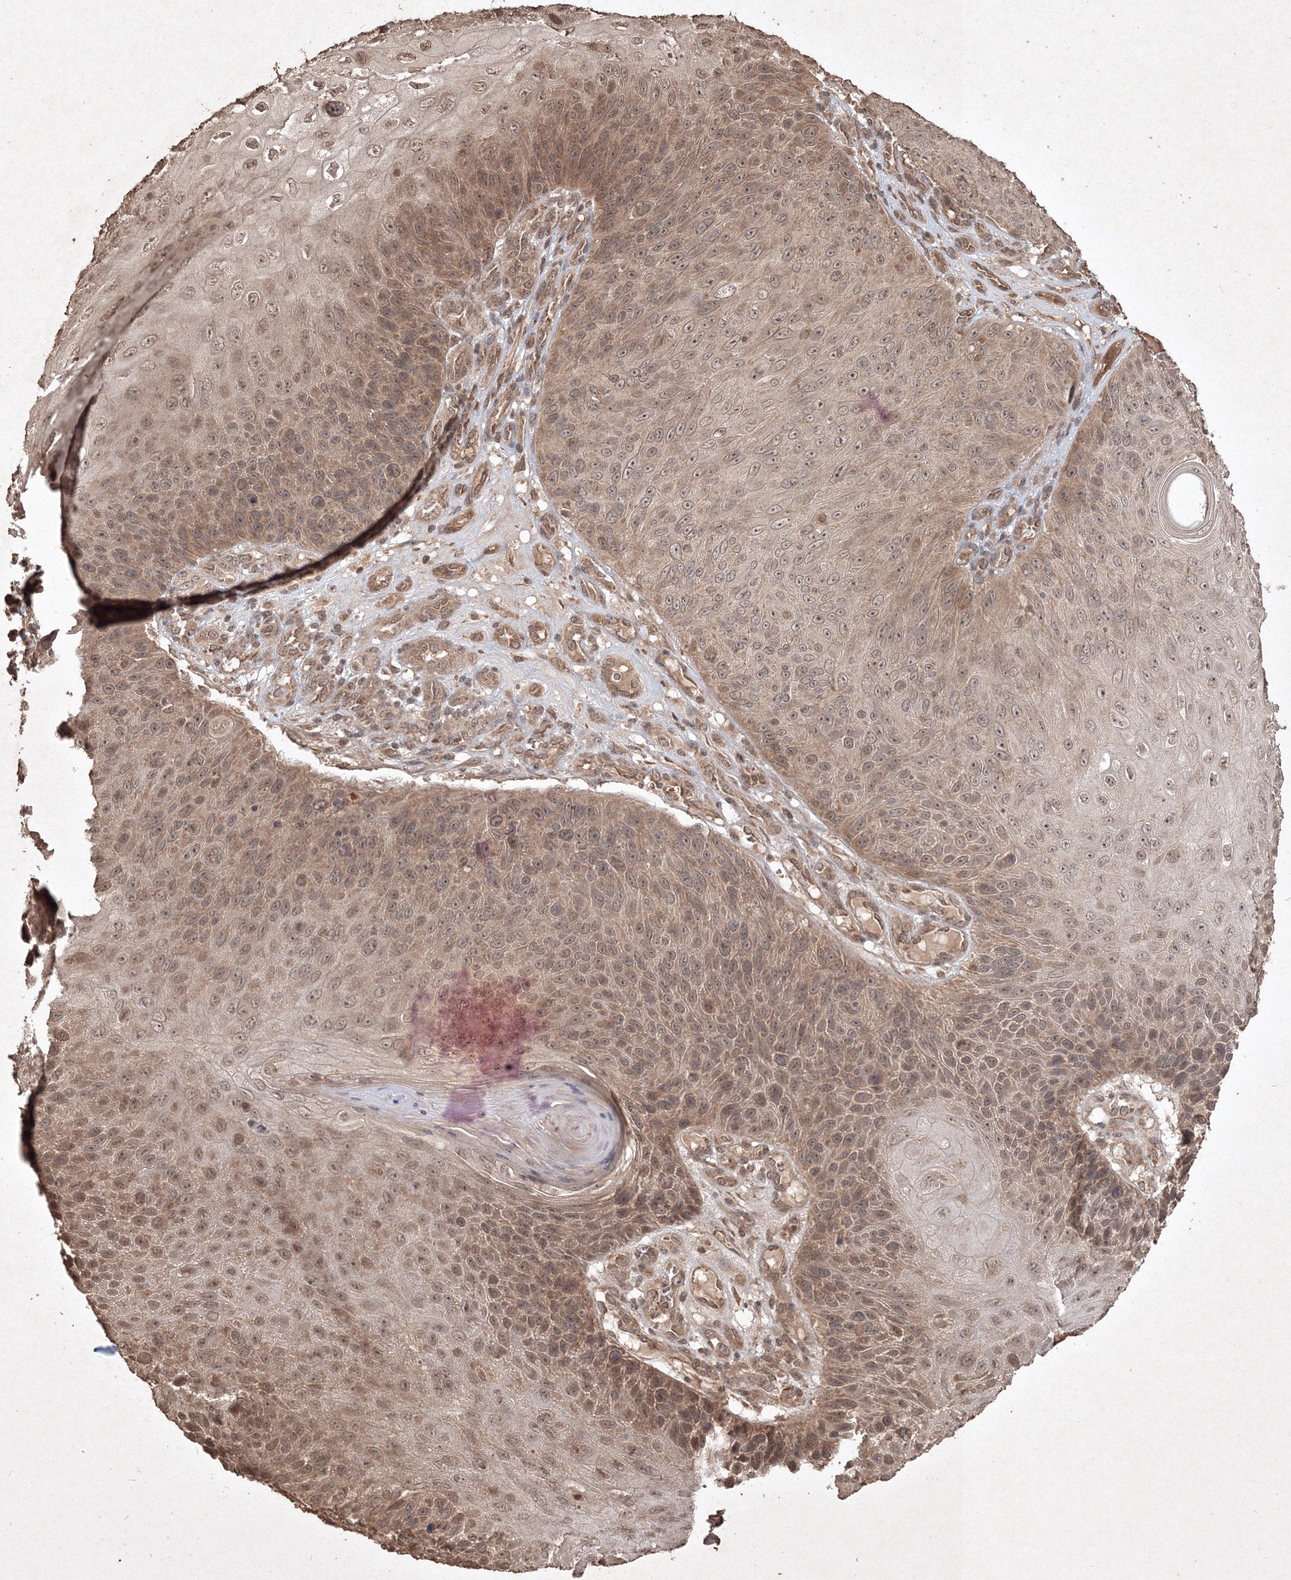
{"staining": {"intensity": "moderate", "quantity": ">75%", "location": "cytoplasmic/membranous,nuclear"}, "tissue": "skin cancer", "cell_type": "Tumor cells", "image_type": "cancer", "snomed": [{"axis": "morphology", "description": "Squamous cell carcinoma, NOS"}, {"axis": "topography", "description": "Skin"}], "caption": "Immunohistochemical staining of skin cancer (squamous cell carcinoma) exhibits moderate cytoplasmic/membranous and nuclear protein positivity in approximately >75% of tumor cells.", "gene": "PELI3", "patient": {"sex": "female", "age": 88}}